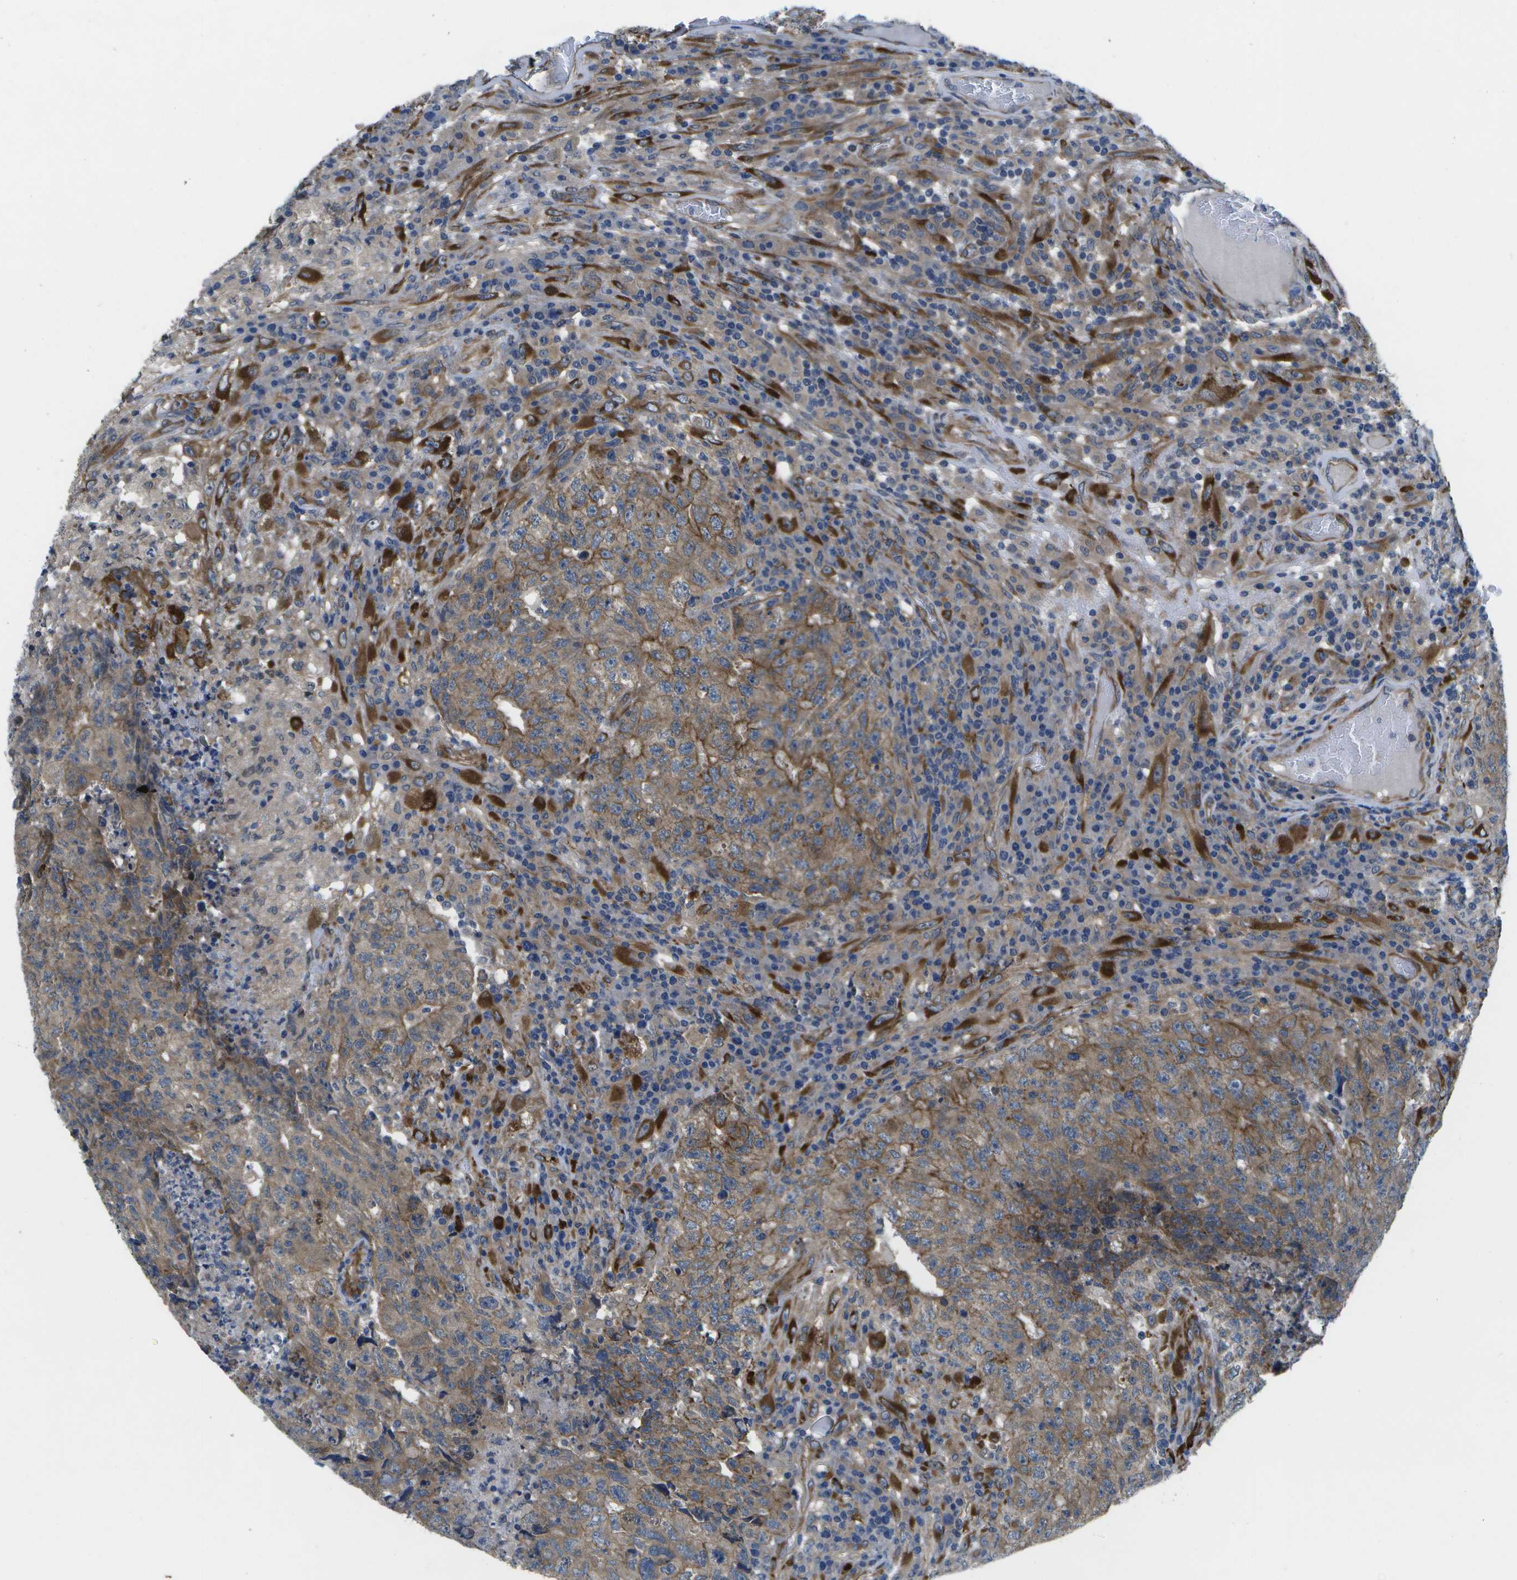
{"staining": {"intensity": "moderate", "quantity": ">75%", "location": "cytoplasmic/membranous"}, "tissue": "testis cancer", "cell_type": "Tumor cells", "image_type": "cancer", "snomed": [{"axis": "morphology", "description": "Necrosis, NOS"}, {"axis": "morphology", "description": "Carcinoma, Embryonal, NOS"}, {"axis": "topography", "description": "Testis"}], "caption": "Testis embryonal carcinoma was stained to show a protein in brown. There is medium levels of moderate cytoplasmic/membranous expression in about >75% of tumor cells. (Stains: DAB in brown, nuclei in blue, Microscopy: brightfield microscopy at high magnification).", "gene": "P3H1", "patient": {"sex": "male", "age": 19}}